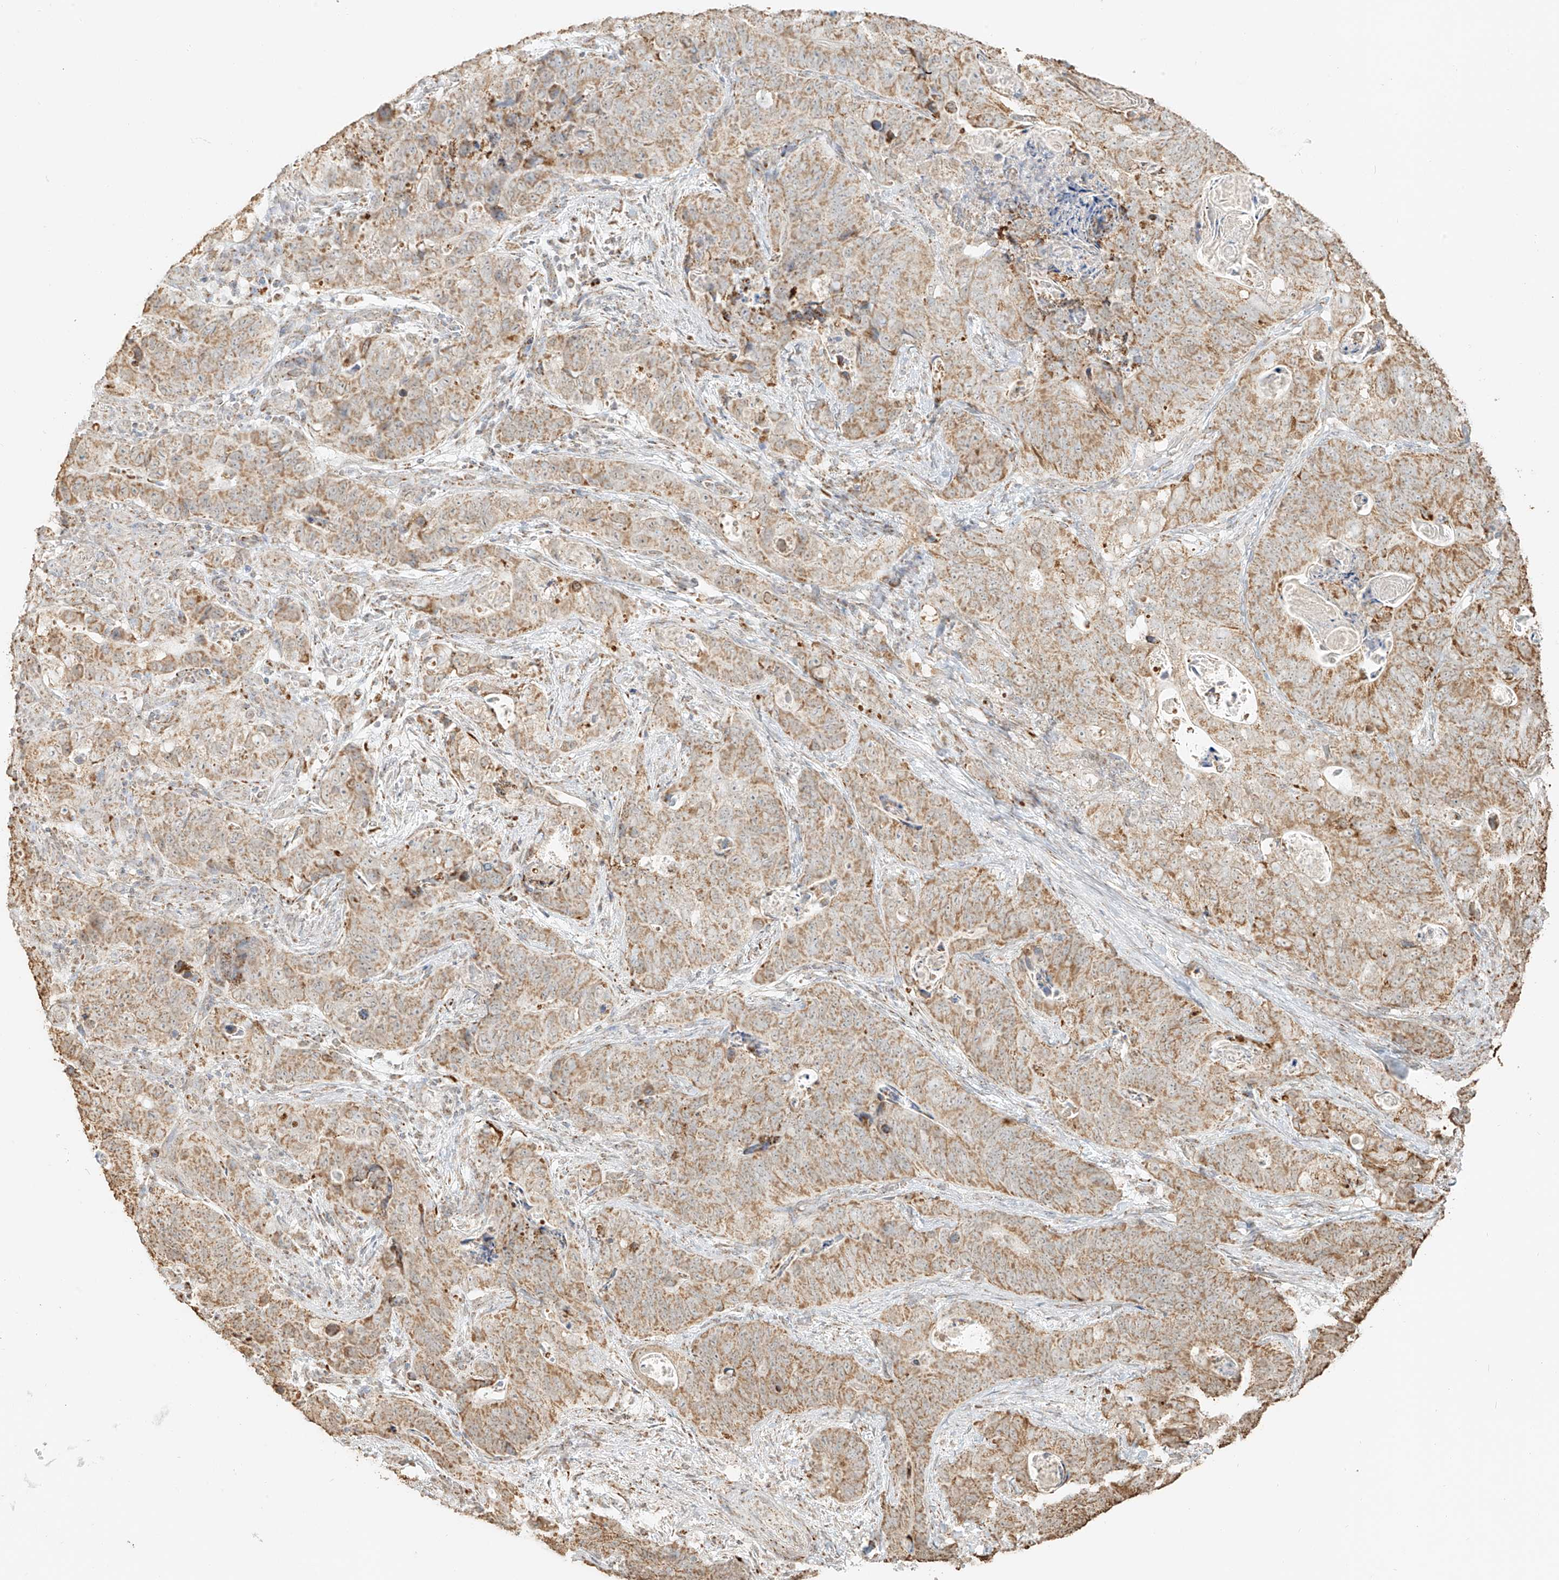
{"staining": {"intensity": "moderate", "quantity": ">75%", "location": "cytoplasmic/membranous"}, "tissue": "stomach cancer", "cell_type": "Tumor cells", "image_type": "cancer", "snomed": [{"axis": "morphology", "description": "Normal tissue, NOS"}, {"axis": "morphology", "description": "Adenocarcinoma, NOS"}, {"axis": "topography", "description": "Stomach"}], "caption": "The immunohistochemical stain labels moderate cytoplasmic/membranous expression in tumor cells of adenocarcinoma (stomach) tissue.", "gene": "MIPEP", "patient": {"sex": "female", "age": 89}}